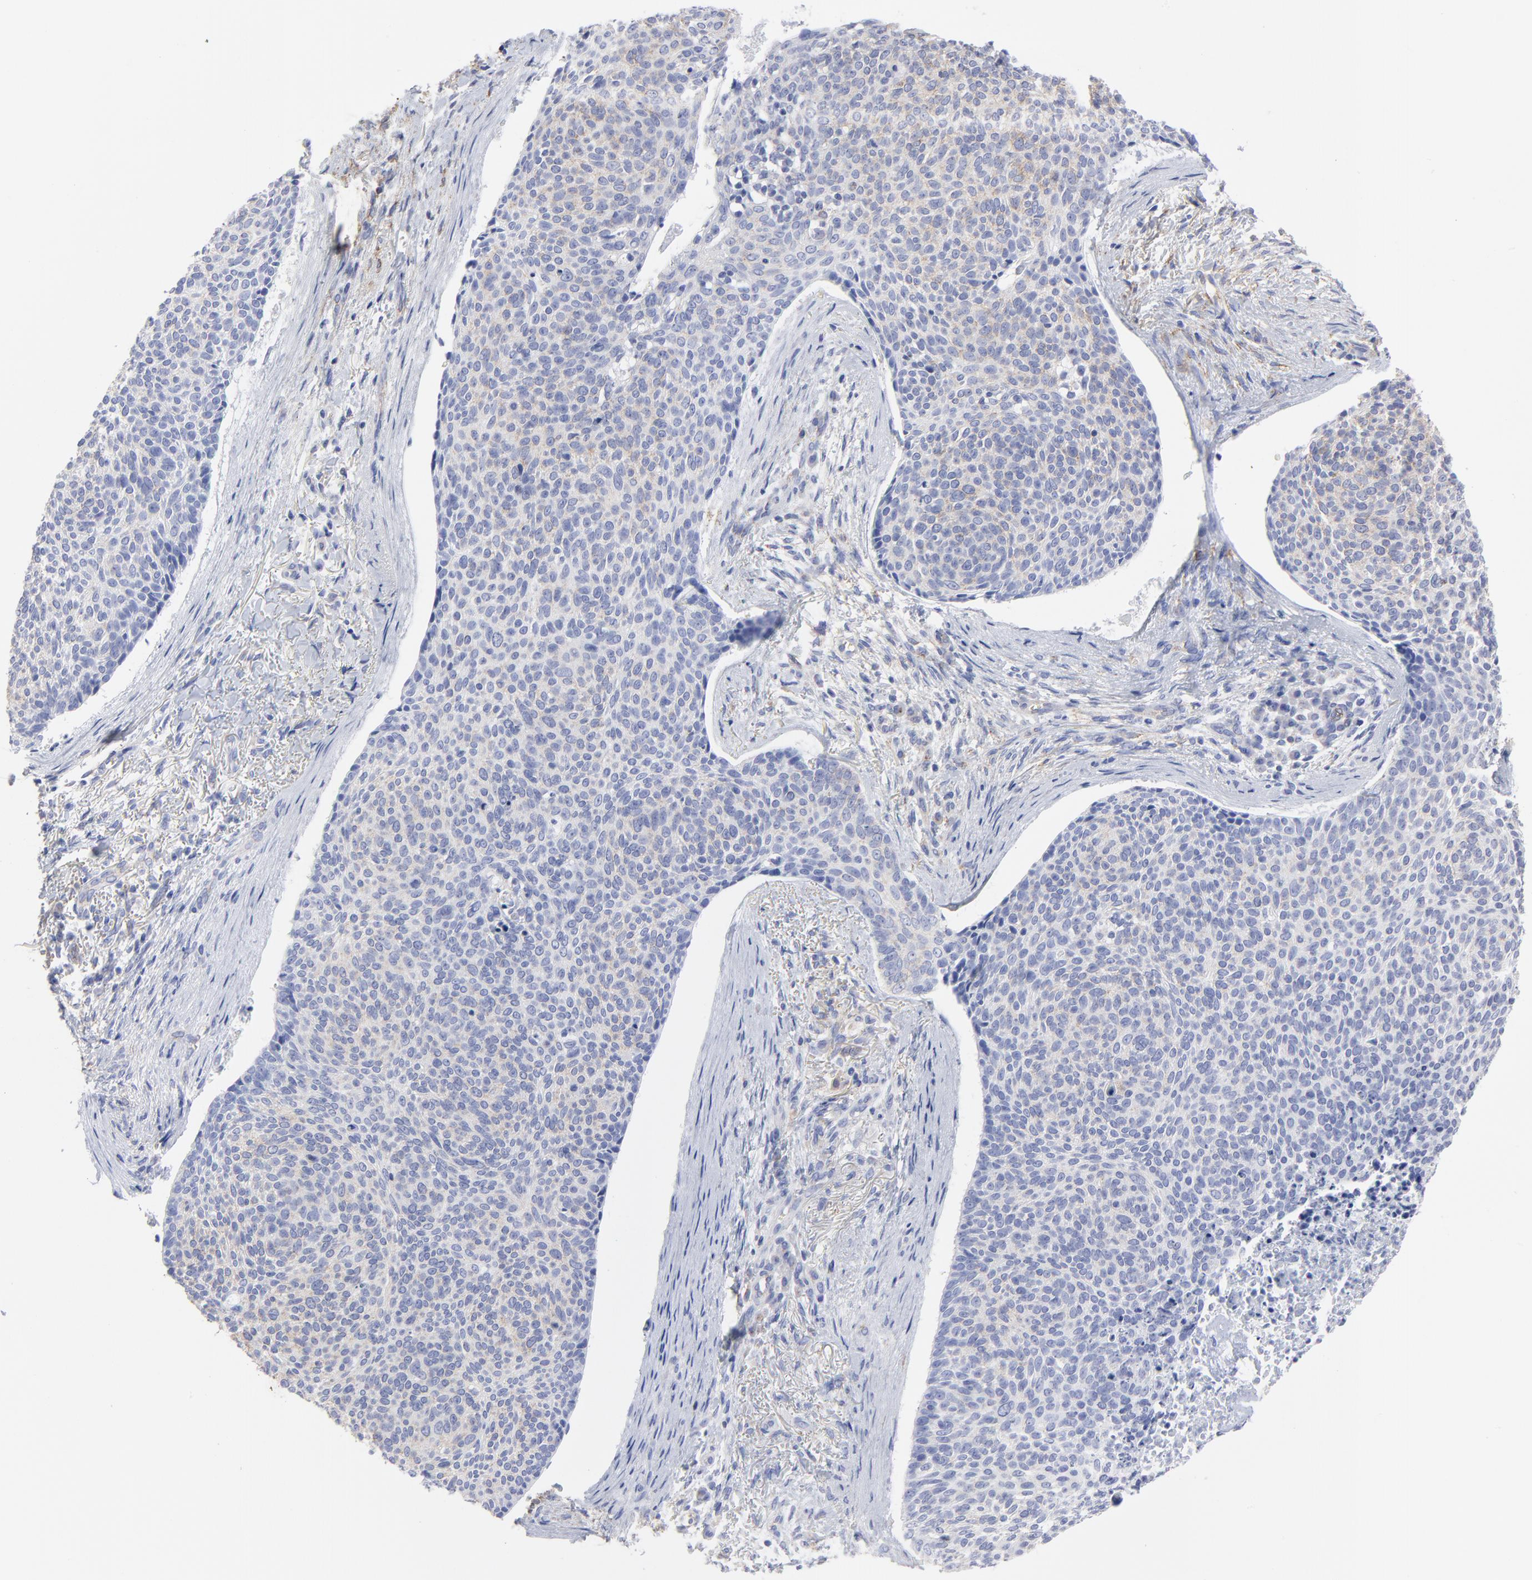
{"staining": {"intensity": "weak", "quantity": "<25%", "location": "cytoplasmic/membranous"}, "tissue": "skin cancer", "cell_type": "Tumor cells", "image_type": "cancer", "snomed": [{"axis": "morphology", "description": "Normal tissue, NOS"}, {"axis": "morphology", "description": "Basal cell carcinoma"}, {"axis": "topography", "description": "Skin"}], "caption": "This is an immunohistochemistry (IHC) histopathology image of basal cell carcinoma (skin). There is no expression in tumor cells.", "gene": "CNTN3", "patient": {"sex": "female", "age": 57}}